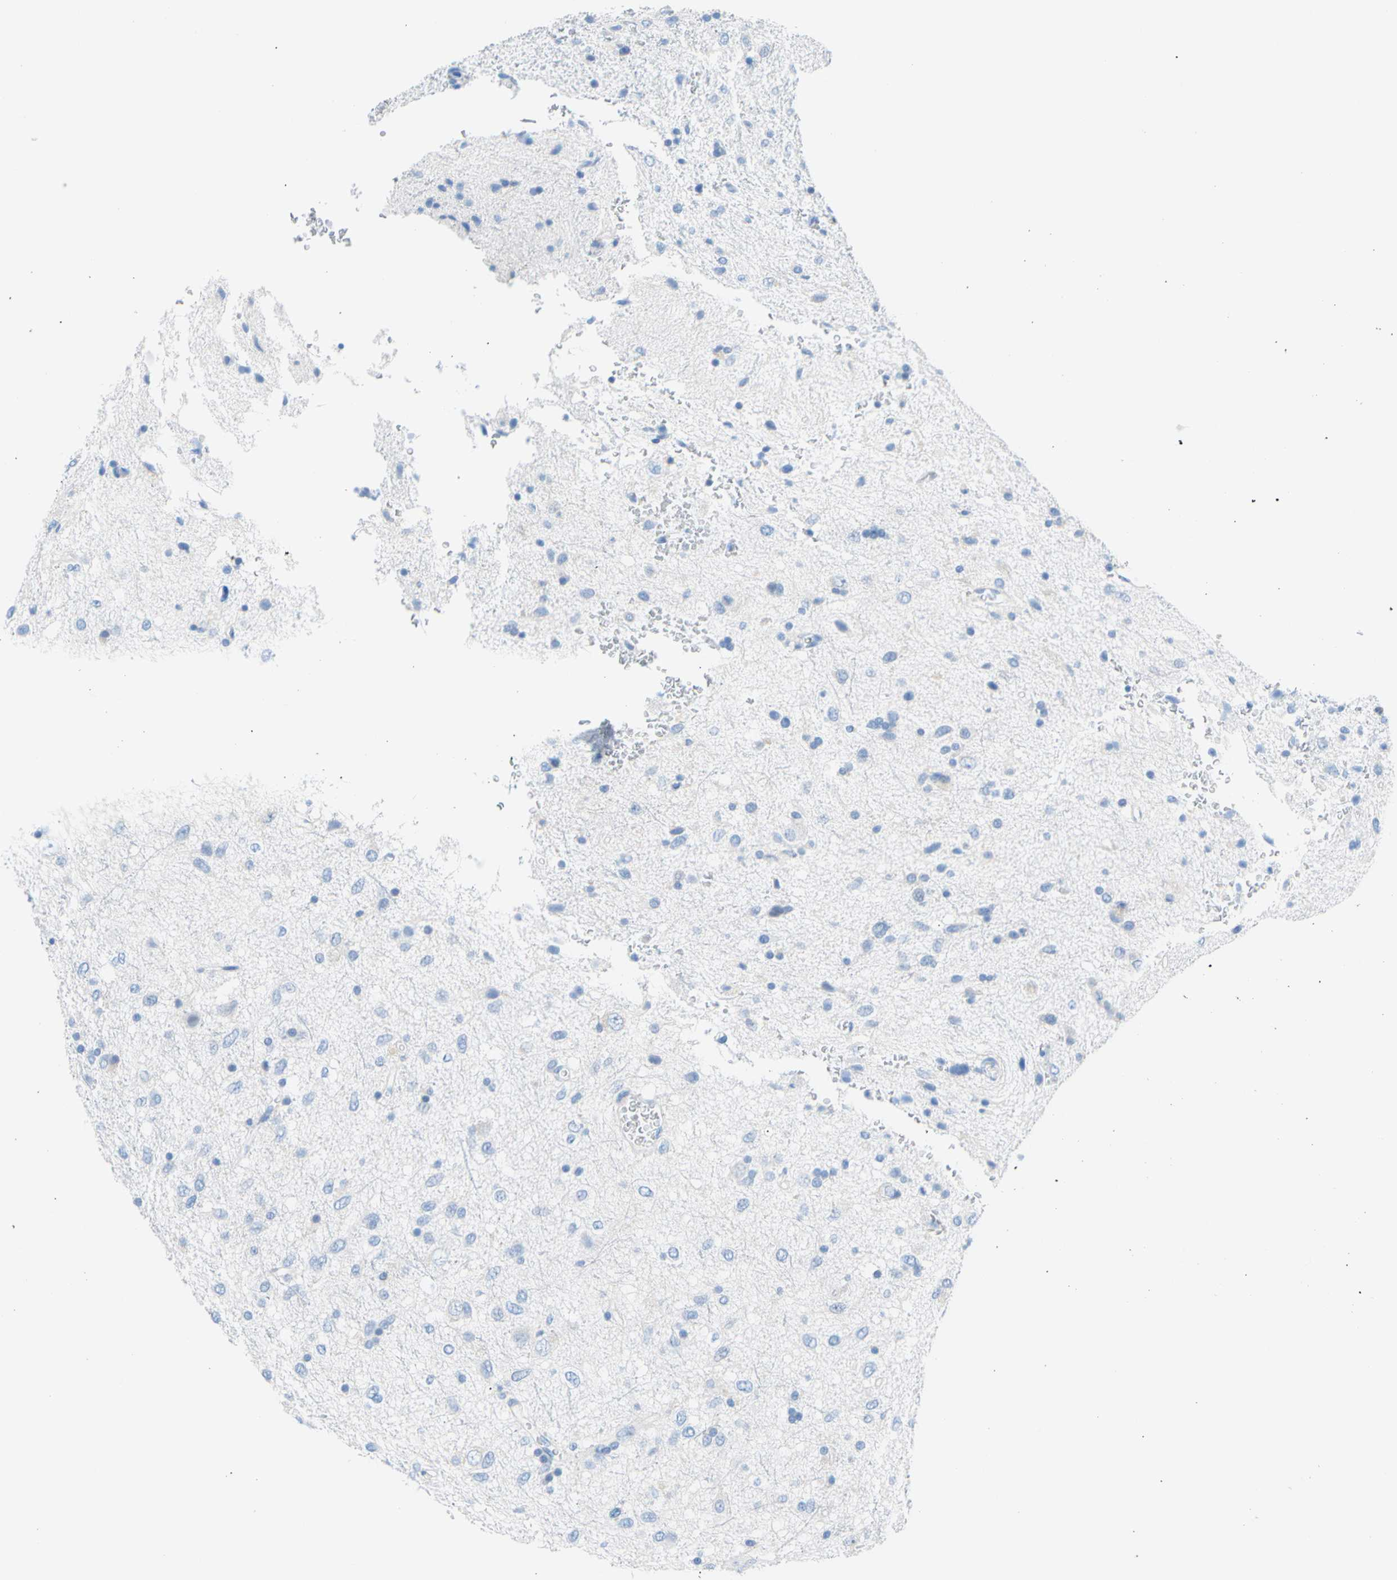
{"staining": {"intensity": "negative", "quantity": "none", "location": "none"}, "tissue": "glioma", "cell_type": "Tumor cells", "image_type": "cancer", "snomed": [{"axis": "morphology", "description": "Glioma, malignant, Low grade"}, {"axis": "topography", "description": "Brain"}], "caption": "Malignant low-grade glioma was stained to show a protein in brown. There is no significant positivity in tumor cells.", "gene": "CEL", "patient": {"sex": "male", "age": 77}}